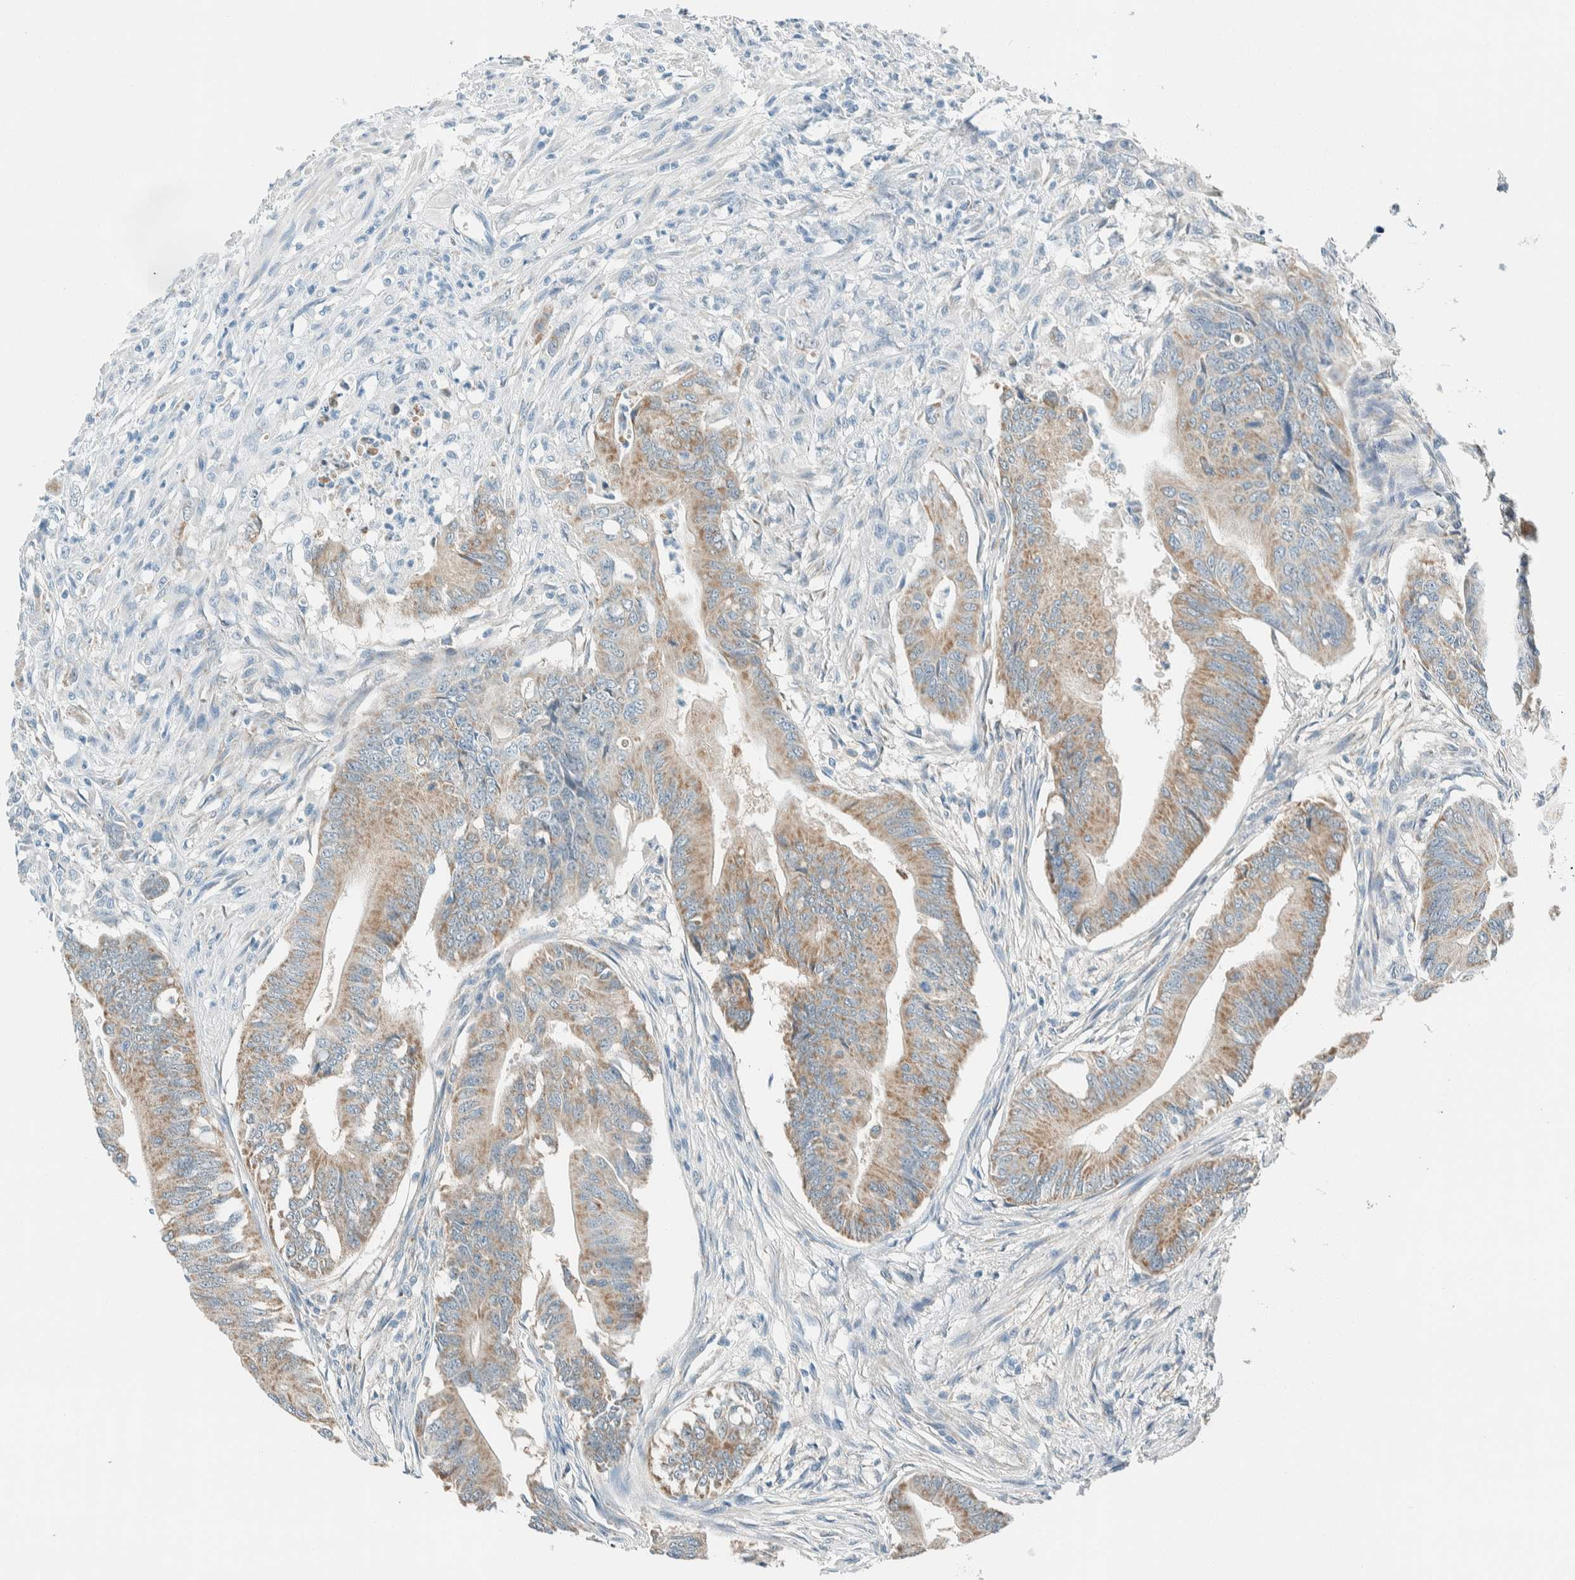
{"staining": {"intensity": "moderate", "quantity": ">75%", "location": "cytoplasmic/membranous"}, "tissue": "colorectal cancer", "cell_type": "Tumor cells", "image_type": "cancer", "snomed": [{"axis": "morphology", "description": "Adenoma, NOS"}, {"axis": "morphology", "description": "Adenocarcinoma, NOS"}, {"axis": "topography", "description": "Colon"}], "caption": "Human colorectal cancer stained with a brown dye reveals moderate cytoplasmic/membranous positive positivity in about >75% of tumor cells.", "gene": "ALDH7A1", "patient": {"sex": "male", "age": 79}}